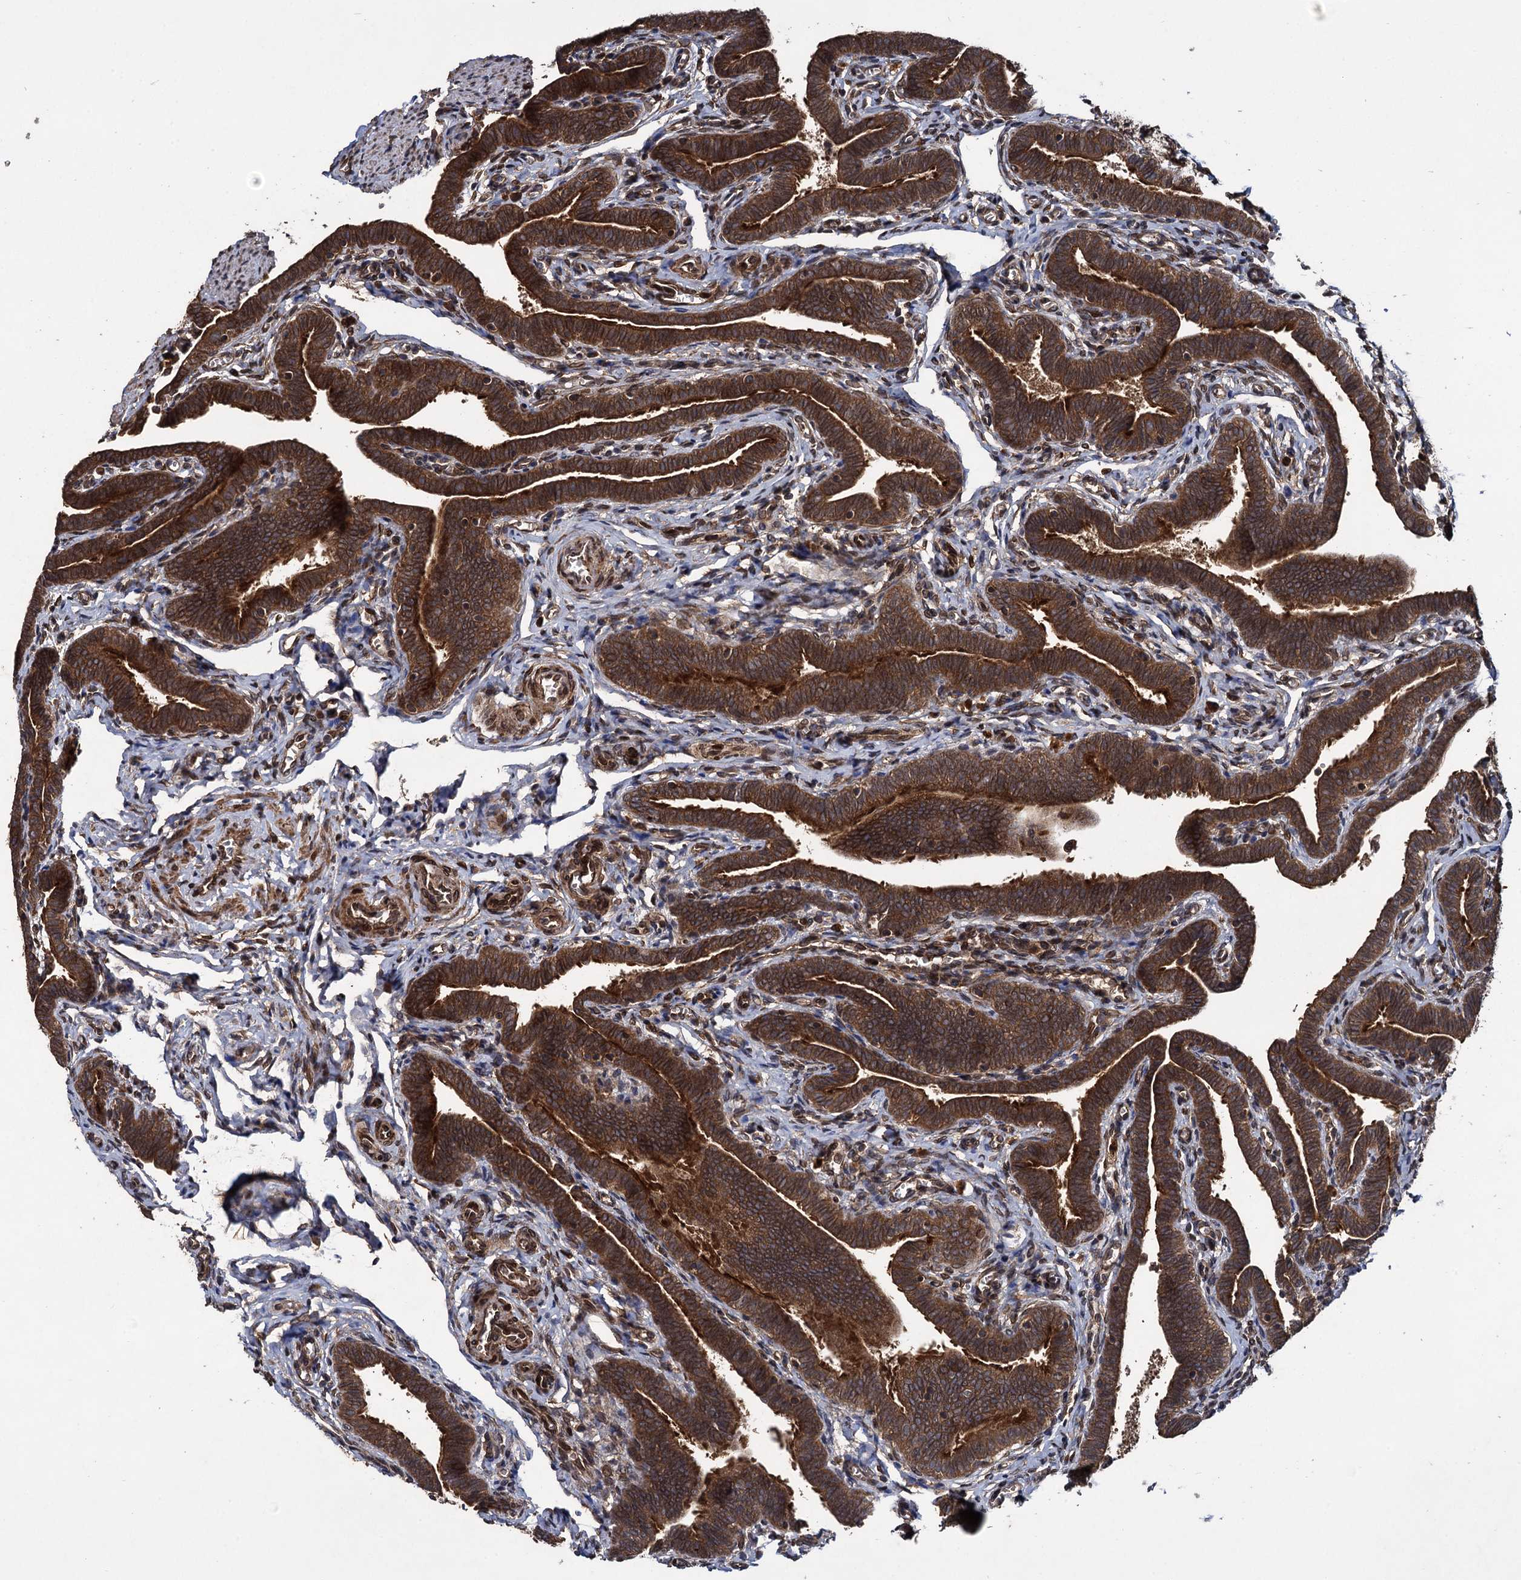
{"staining": {"intensity": "strong", "quantity": ">75%", "location": "cytoplasmic/membranous"}, "tissue": "fallopian tube", "cell_type": "Glandular cells", "image_type": "normal", "snomed": [{"axis": "morphology", "description": "Normal tissue, NOS"}, {"axis": "topography", "description": "Fallopian tube"}], "caption": "The histopathology image reveals staining of benign fallopian tube, revealing strong cytoplasmic/membranous protein expression (brown color) within glandular cells.", "gene": "DCP1B", "patient": {"sex": "female", "age": 36}}